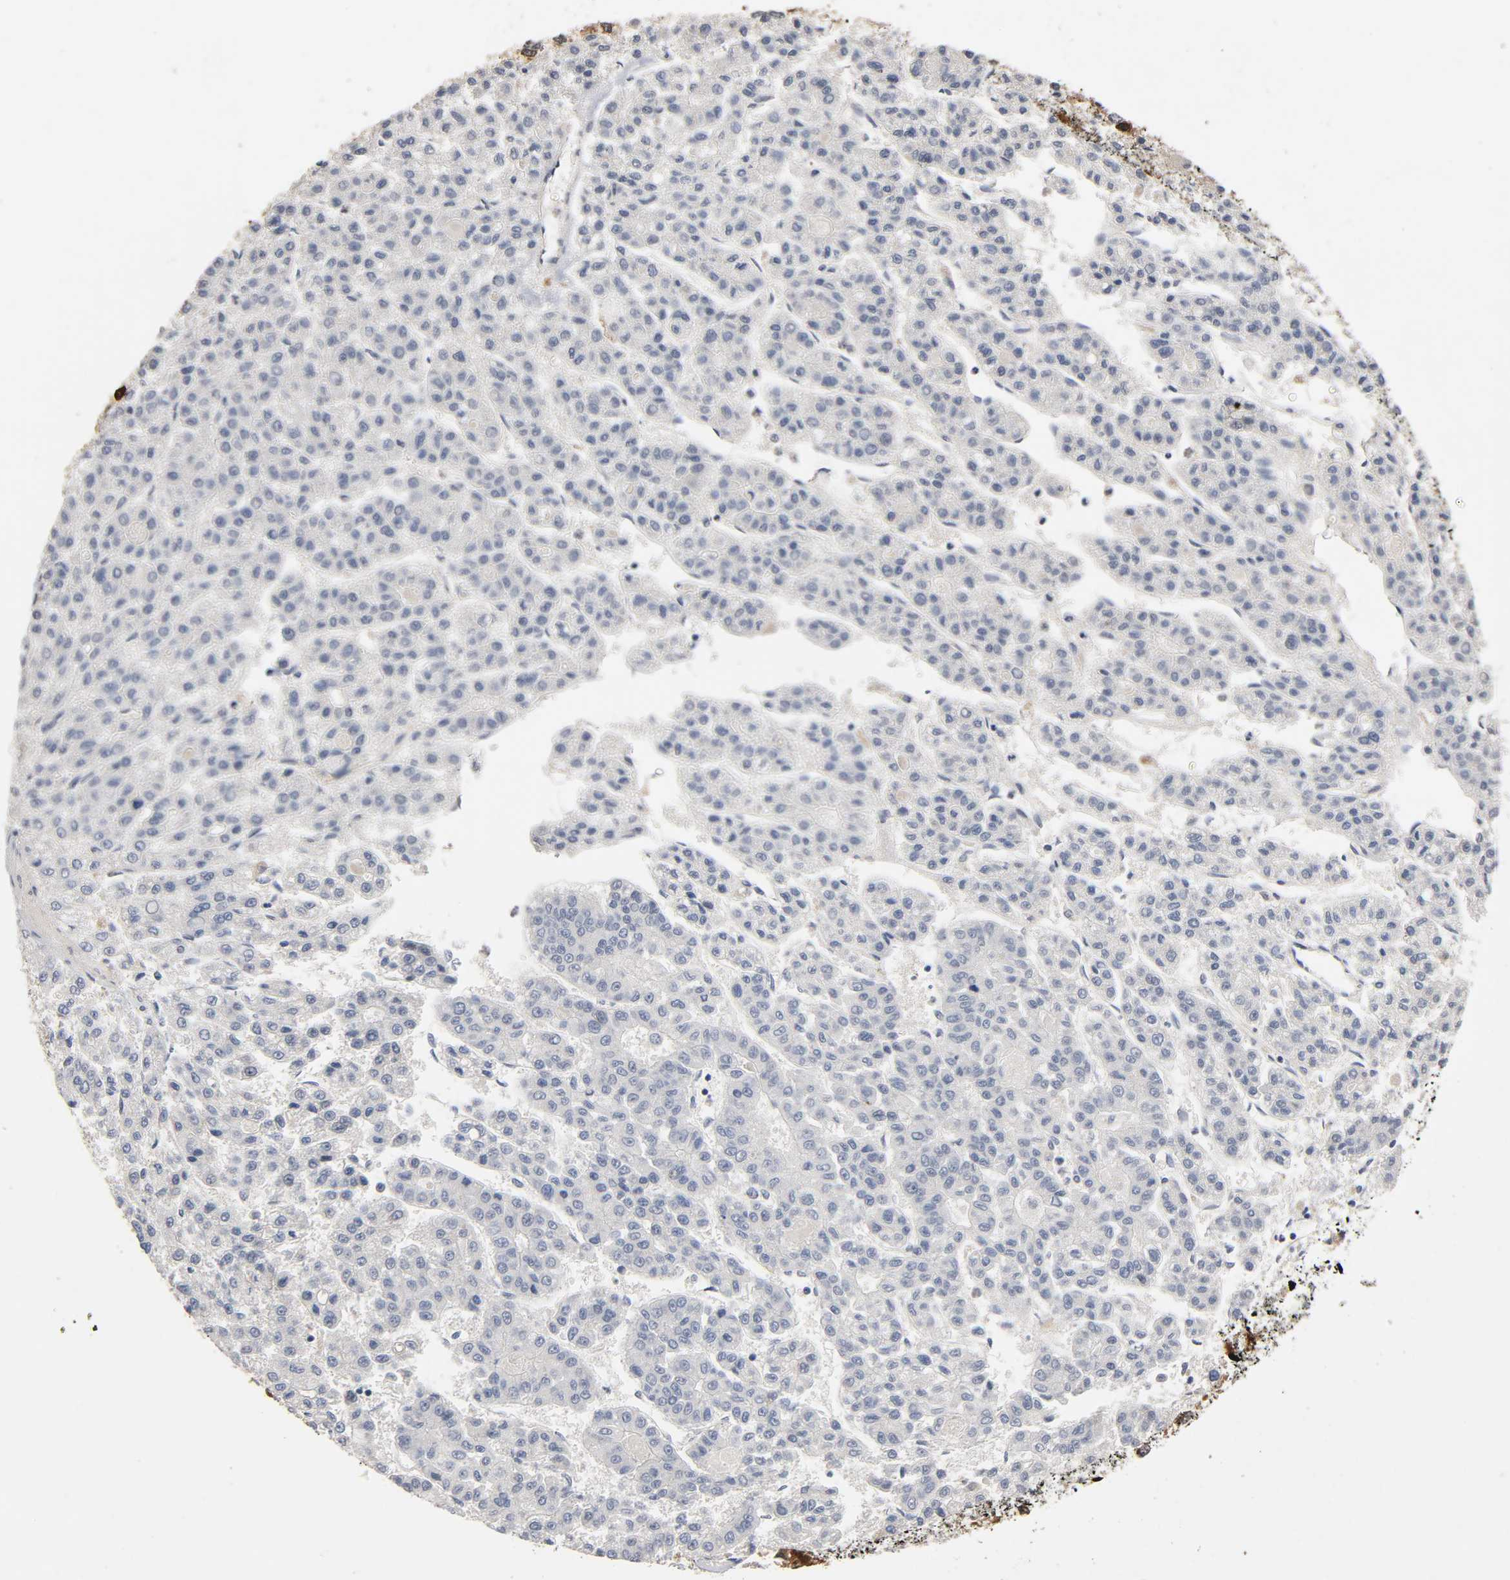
{"staining": {"intensity": "weak", "quantity": "<25%", "location": "cytoplasmic/membranous"}, "tissue": "liver cancer", "cell_type": "Tumor cells", "image_type": "cancer", "snomed": [{"axis": "morphology", "description": "Carcinoma, Hepatocellular, NOS"}, {"axis": "topography", "description": "Liver"}], "caption": "High power microscopy photomicrograph of an immunohistochemistry (IHC) image of liver hepatocellular carcinoma, revealing no significant positivity in tumor cells. (Stains: DAB IHC with hematoxylin counter stain, Microscopy: brightfield microscopy at high magnification).", "gene": "HTR1E", "patient": {"sex": "male", "age": 70}}